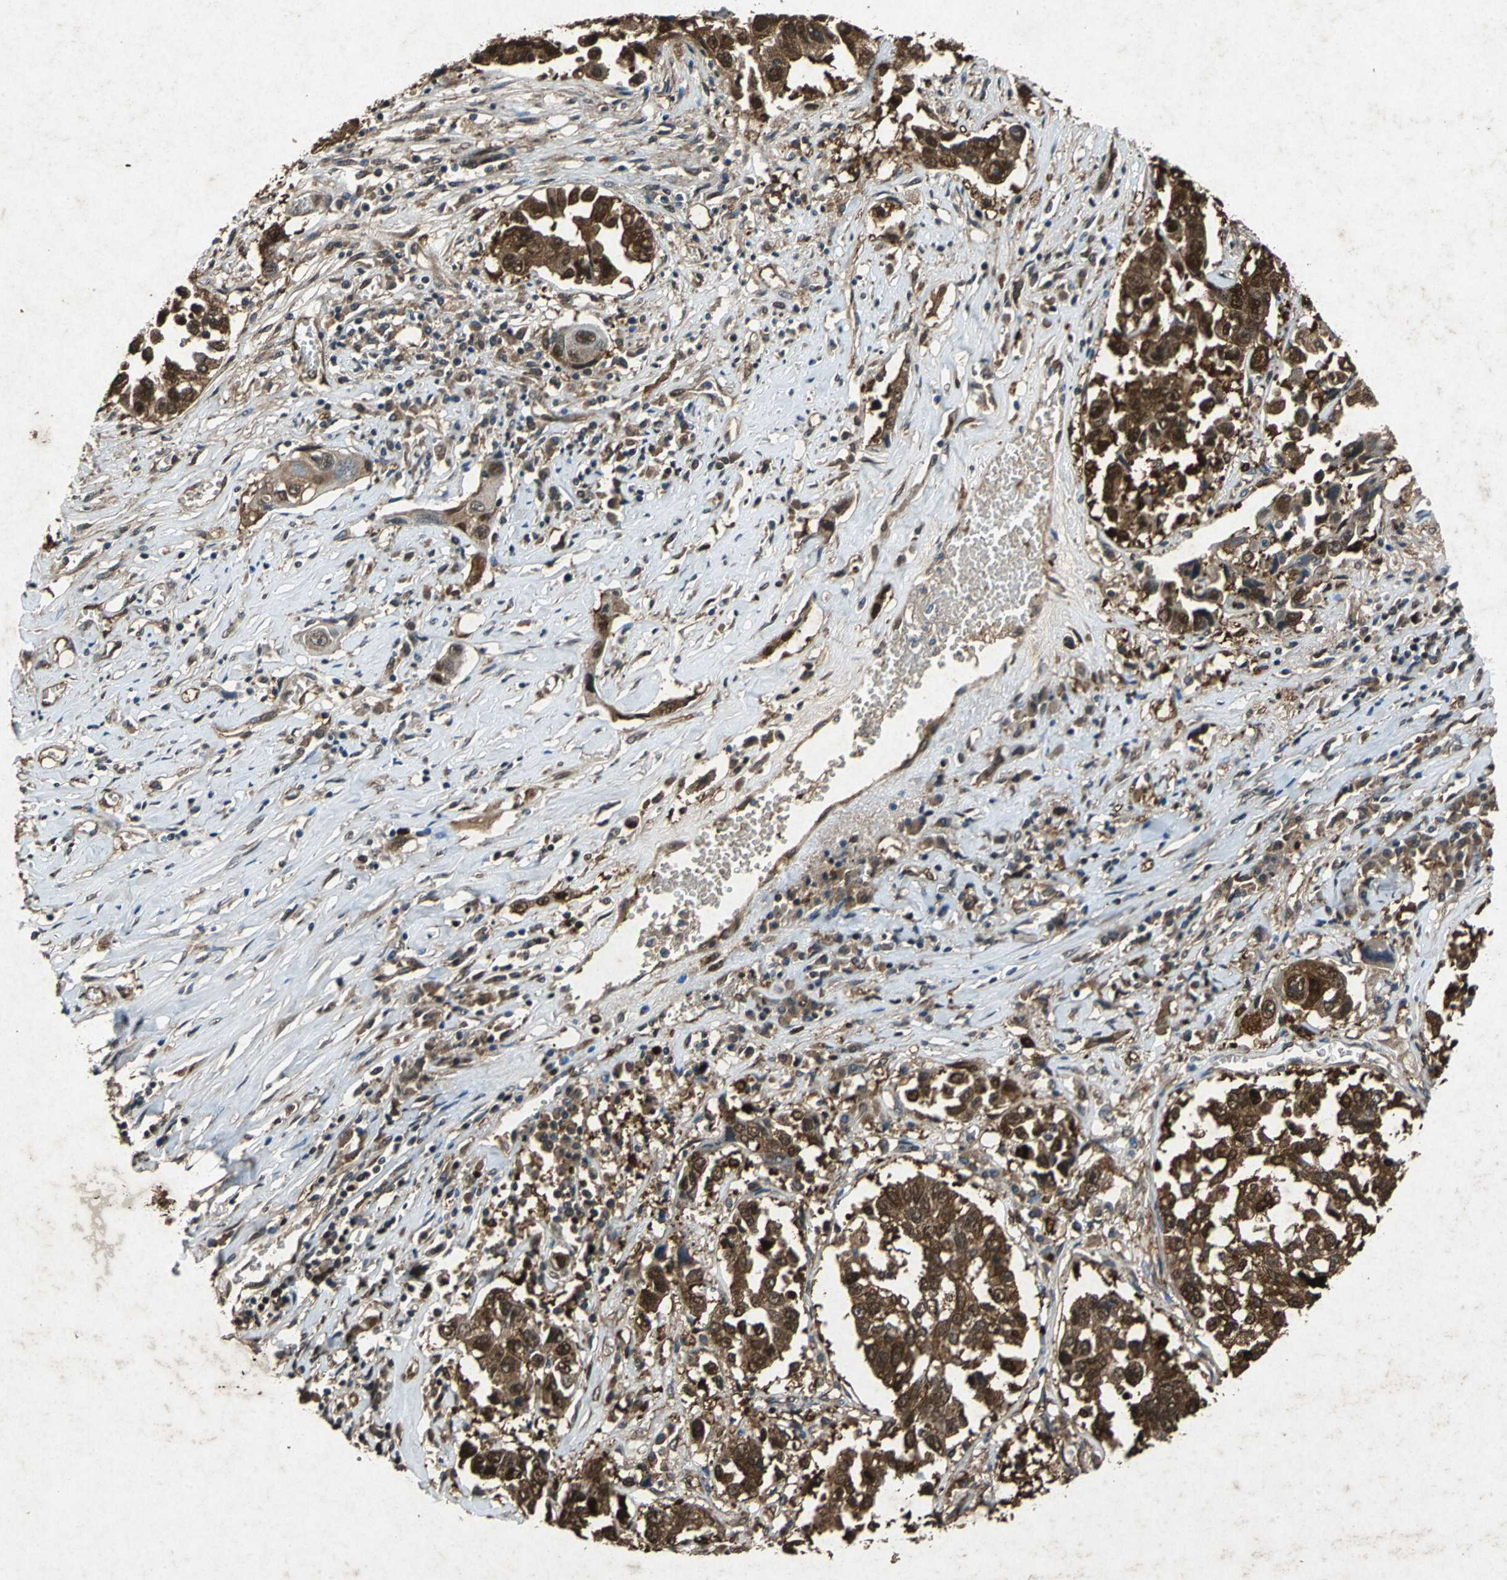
{"staining": {"intensity": "strong", "quantity": ">75%", "location": "cytoplasmic/membranous,nuclear"}, "tissue": "lung cancer", "cell_type": "Tumor cells", "image_type": "cancer", "snomed": [{"axis": "morphology", "description": "Squamous cell carcinoma, NOS"}, {"axis": "topography", "description": "Lung"}], "caption": "Squamous cell carcinoma (lung) stained with IHC exhibits strong cytoplasmic/membranous and nuclear positivity in approximately >75% of tumor cells. The staining is performed using DAB (3,3'-diaminobenzidine) brown chromogen to label protein expression. The nuclei are counter-stained blue using hematoxylin.", "gene": "HSP90AB1", "patient": {"sex": "male", "age": 71}}